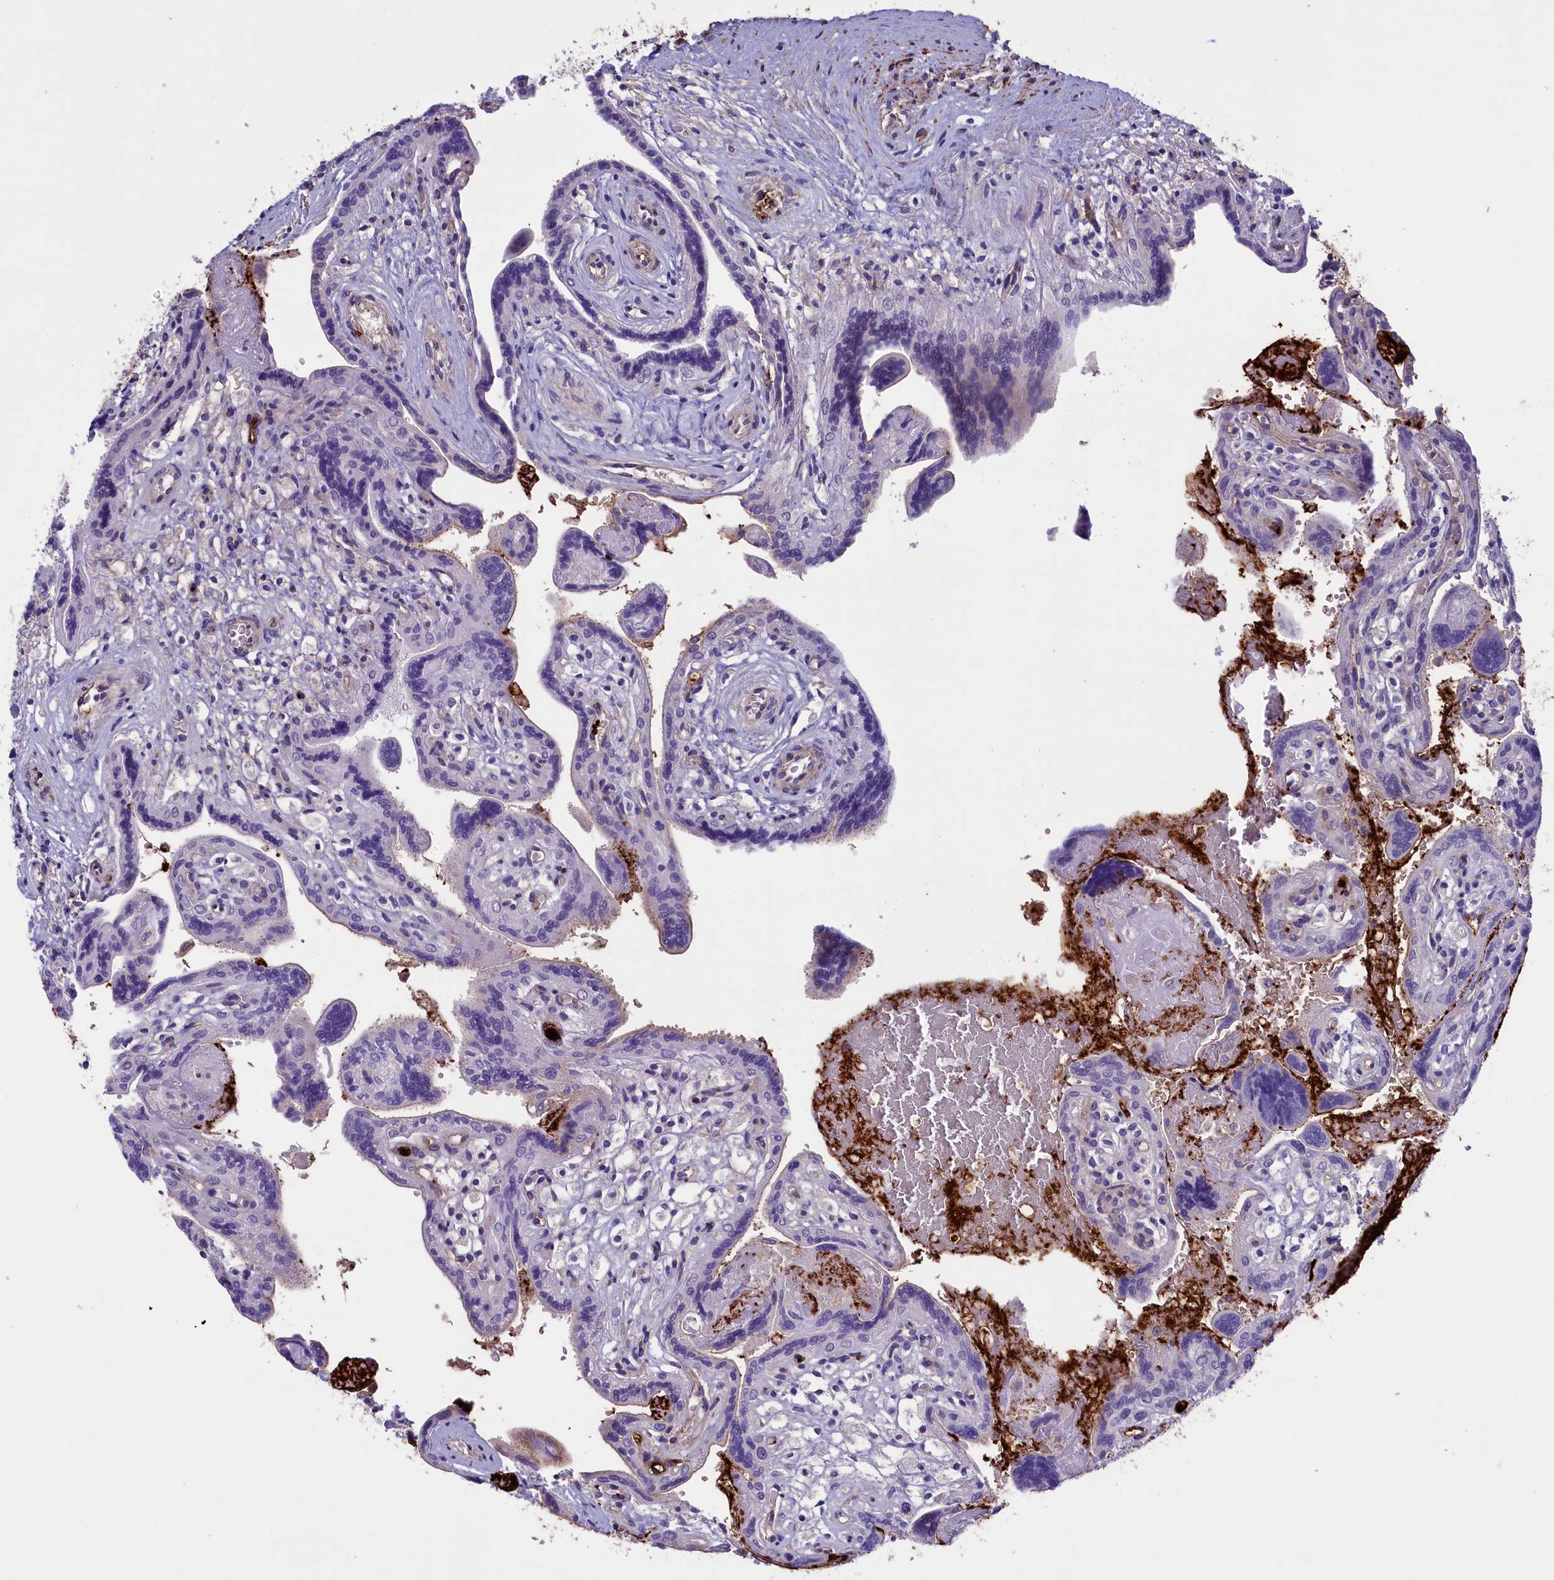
{"staining": {"intensity": "negative", "quantity": "none", "location": "none"}, "tissue": "placenta", "cell_type": "Trophoblastic cells", "image_type": "normal", "snomed": [{"axis": "morphology", "description": "Normal tissue, NOS"}, {"axis": "topography", "description": "Placenta"}], "caption": "An image of placenta stained for a protein displays no brown staining in trophoblastic cells. (Stains: DAB (3,3'-diaminobenzidine) immunohistochemistry with hematoxylin counter stain, Microscopy: brightfield microscopy at high magnification).", "gene": "HEATR3", "patient": {"sex": "female", "age": 37}}